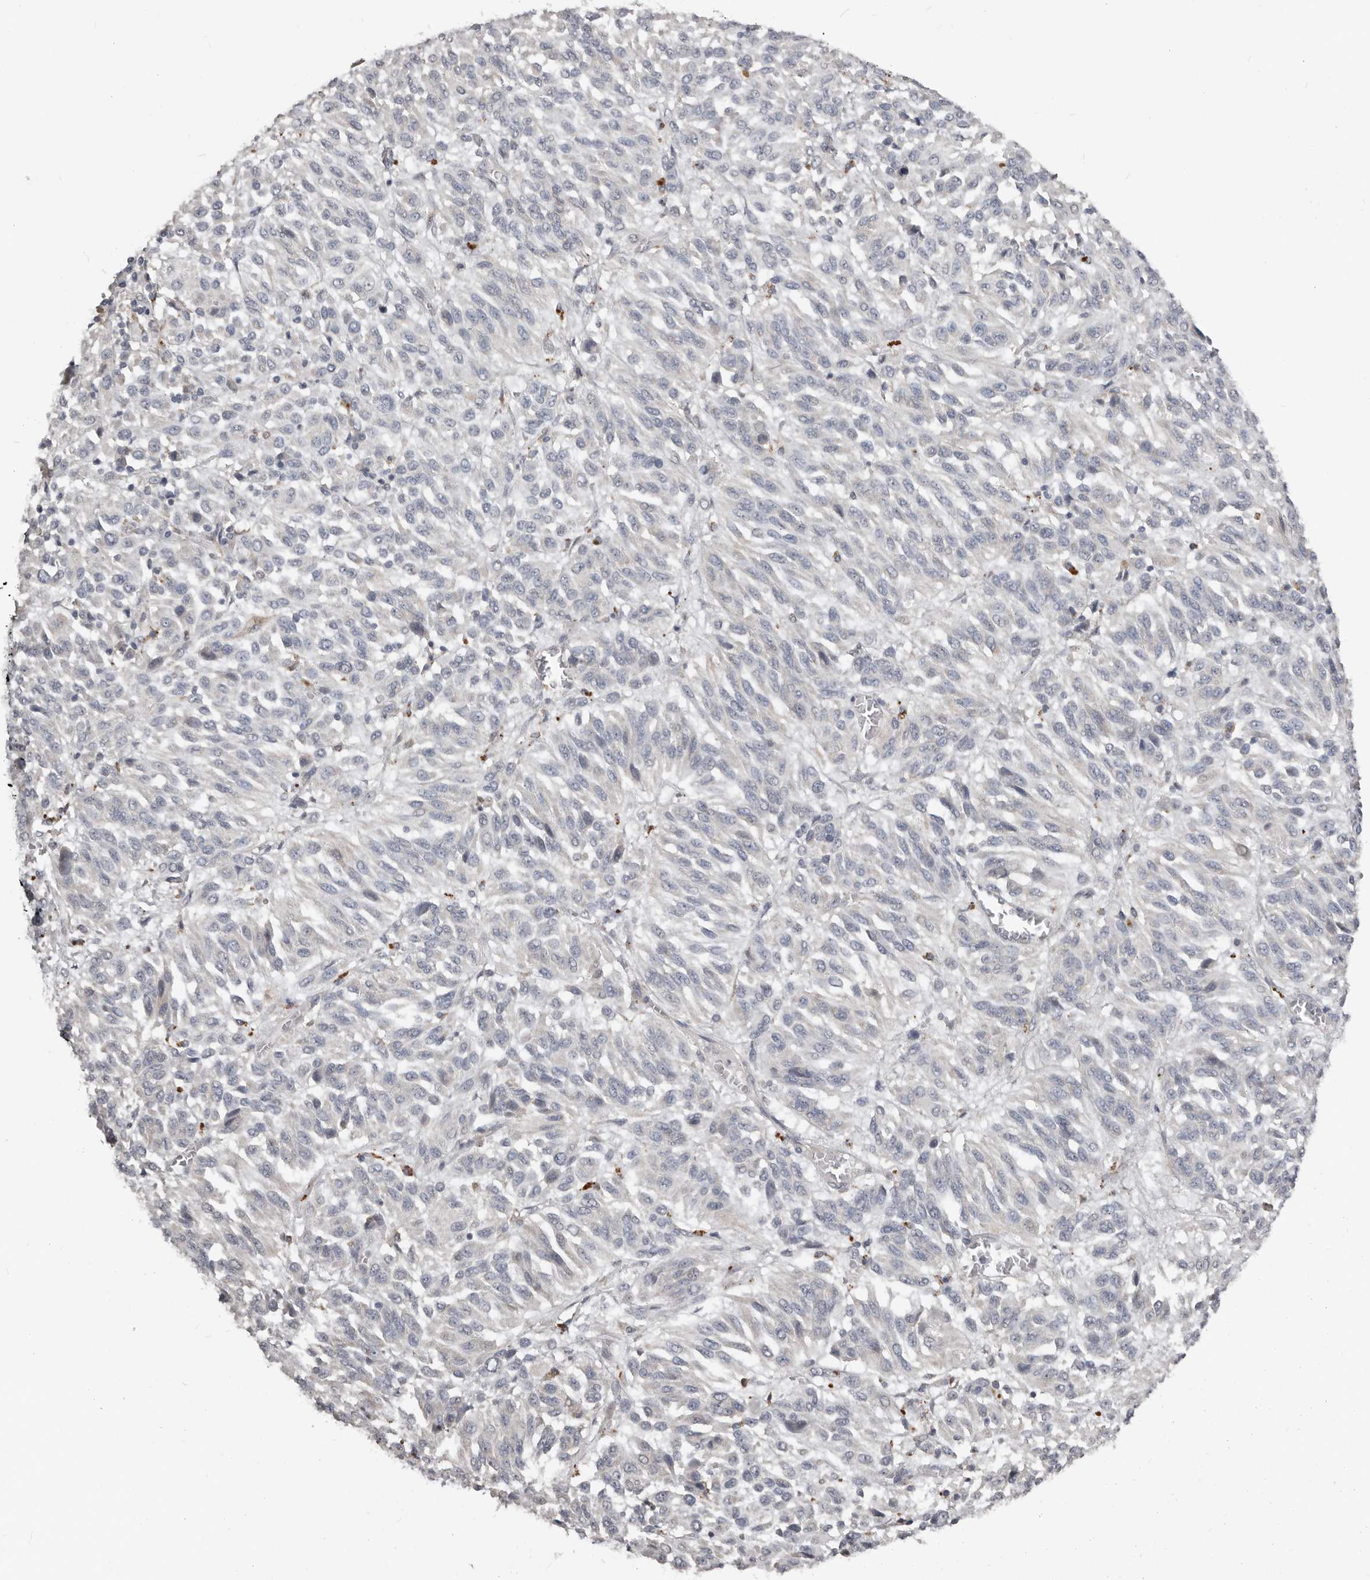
{"staining": {"intensity": "negative", "quantity": "none", "location": "none"}, "tissue": "melanoma", "cell_type": "Tumor cells", "image_type": "cancer", "snomed": [{"axis": "morphology", "description": "Malignant melanoma, Metastatic site"}, {"axis": "topography", "description": "Lung"}], "caption": "The photomicrograph displays no significant positivity in tumor cells of melanoma.", "gene": "KCNJ8", "patient": {"sex": "male", "age": 64}}